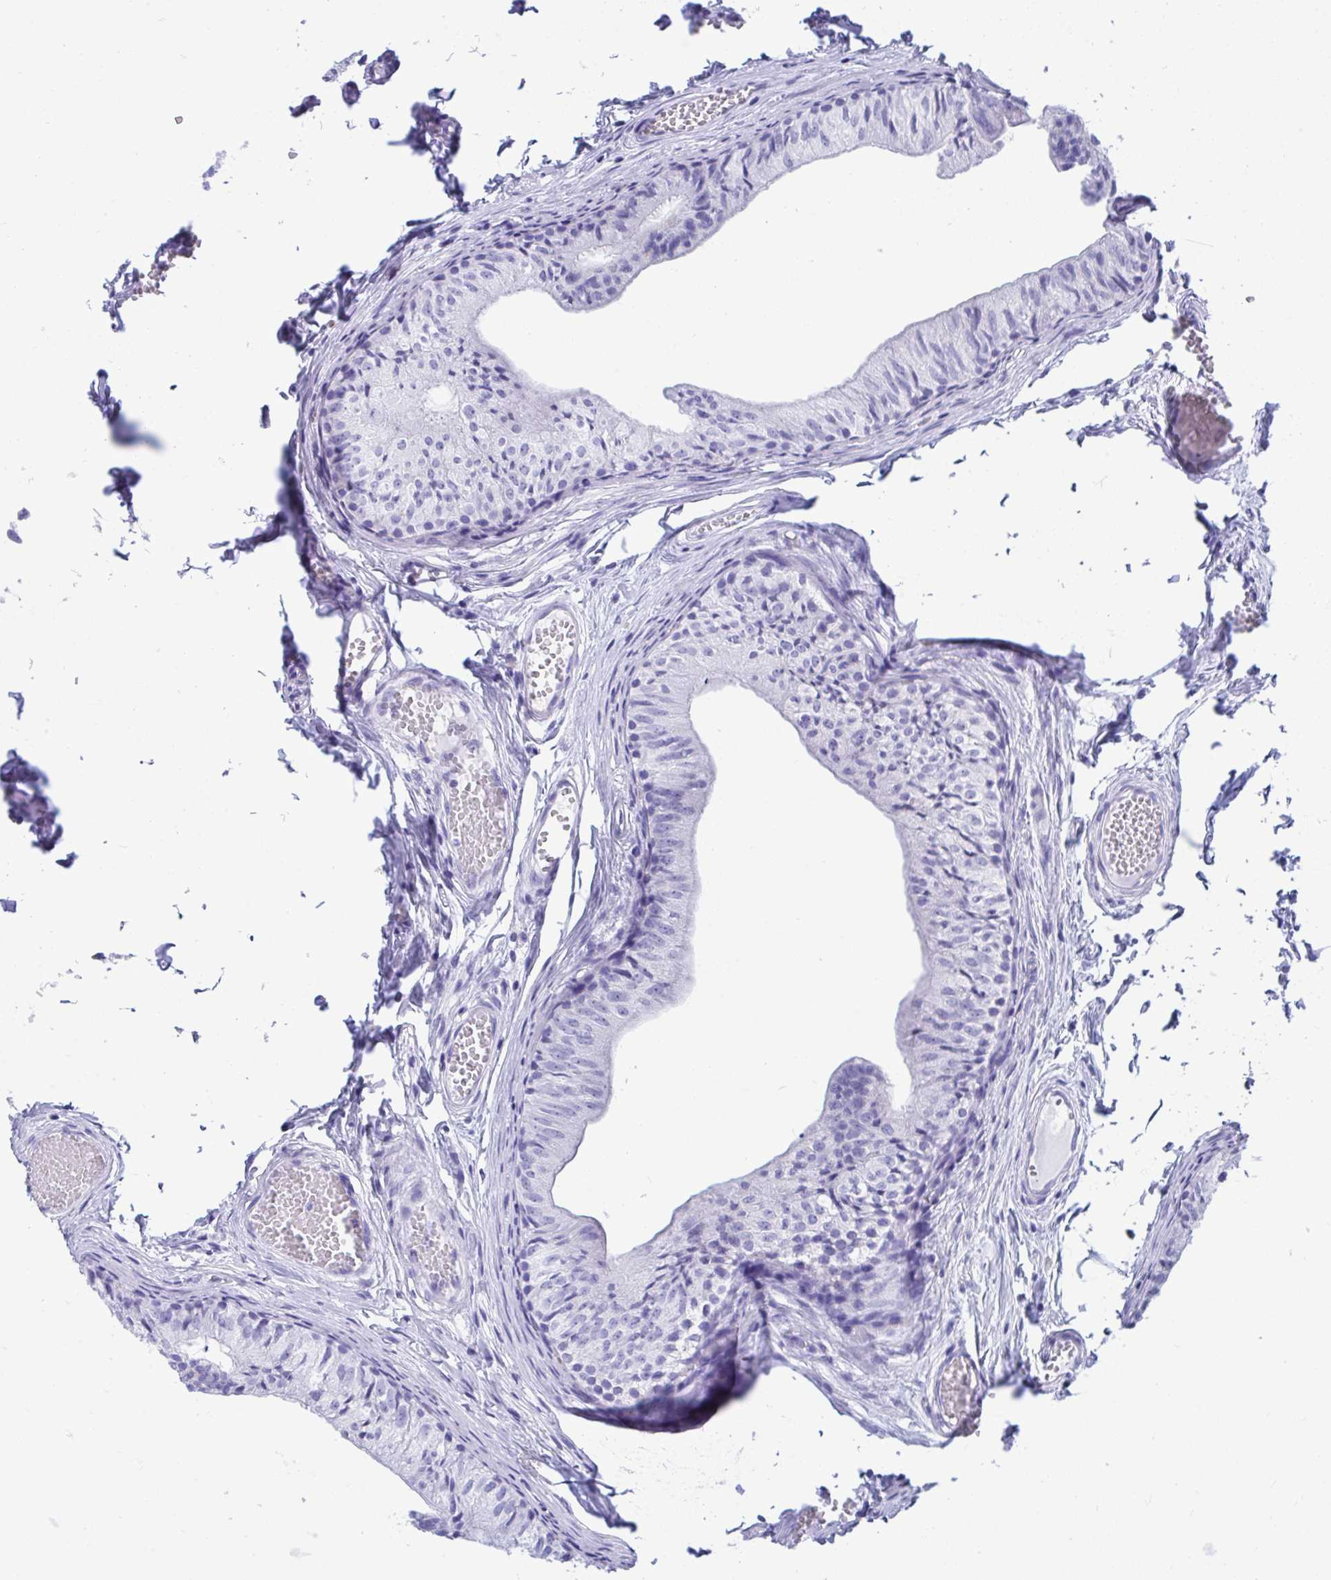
{"staining": {"intensity": "negative", "quantity": "none", "location": "none"}, "tissue": "epididymis", "cell_type": "Glandular cells", "image_type": "normal", "snomed": [{"axis": "morphology", "description": "Normal tissue, NOS"}, {"axis": "topography", "description": "Epididymis"}], "caption": "Immunohistochemistry (IHC) of unremarkable epididymis displays no expression in glandular cells. (DAB (3,3'-diaminobenzidine) immunohistochemistry (IHC) with hematoxylin counter stain).", "gene": "SHISA8", "patient": {"sex": "male", "age": 25}}